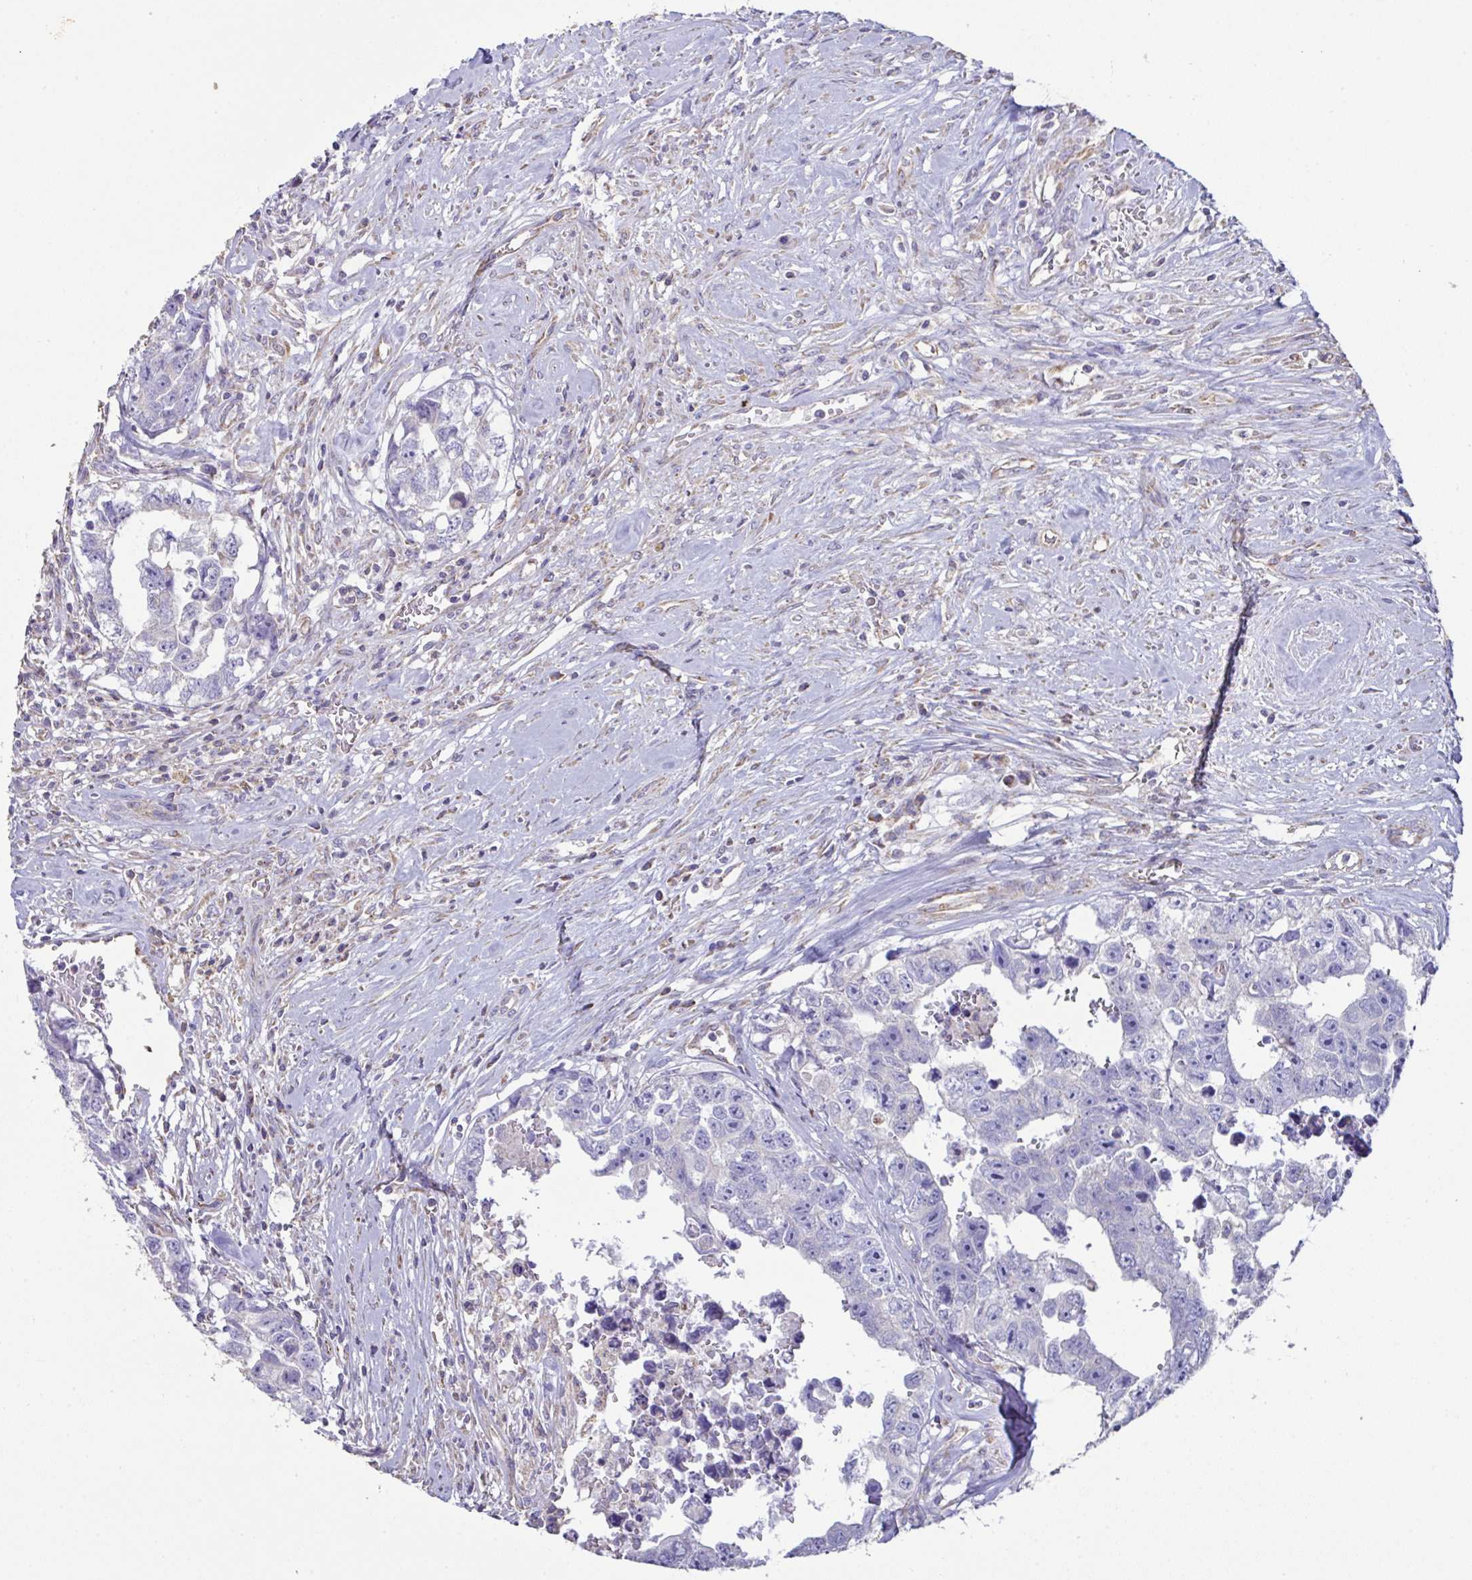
{"staining": {"intensity": "negative", "quantity": "none", "location": "none"}, "tissue": "testis cancer", "cell_type": "Tumor cells", "image_type": "cancer", "snomed": [{"axis": "morphology", "description": "Carcinoma, Embryonal, NOS"}, {"axis": "topography", "description": "Testis"}], "caption": "Embryonal carcinoma (testis) was stained to show a protein in brown. There is no significant positivity in tumor cells.", "gene": "DOK7", "patient": {"sex": "male", "age": 22}}